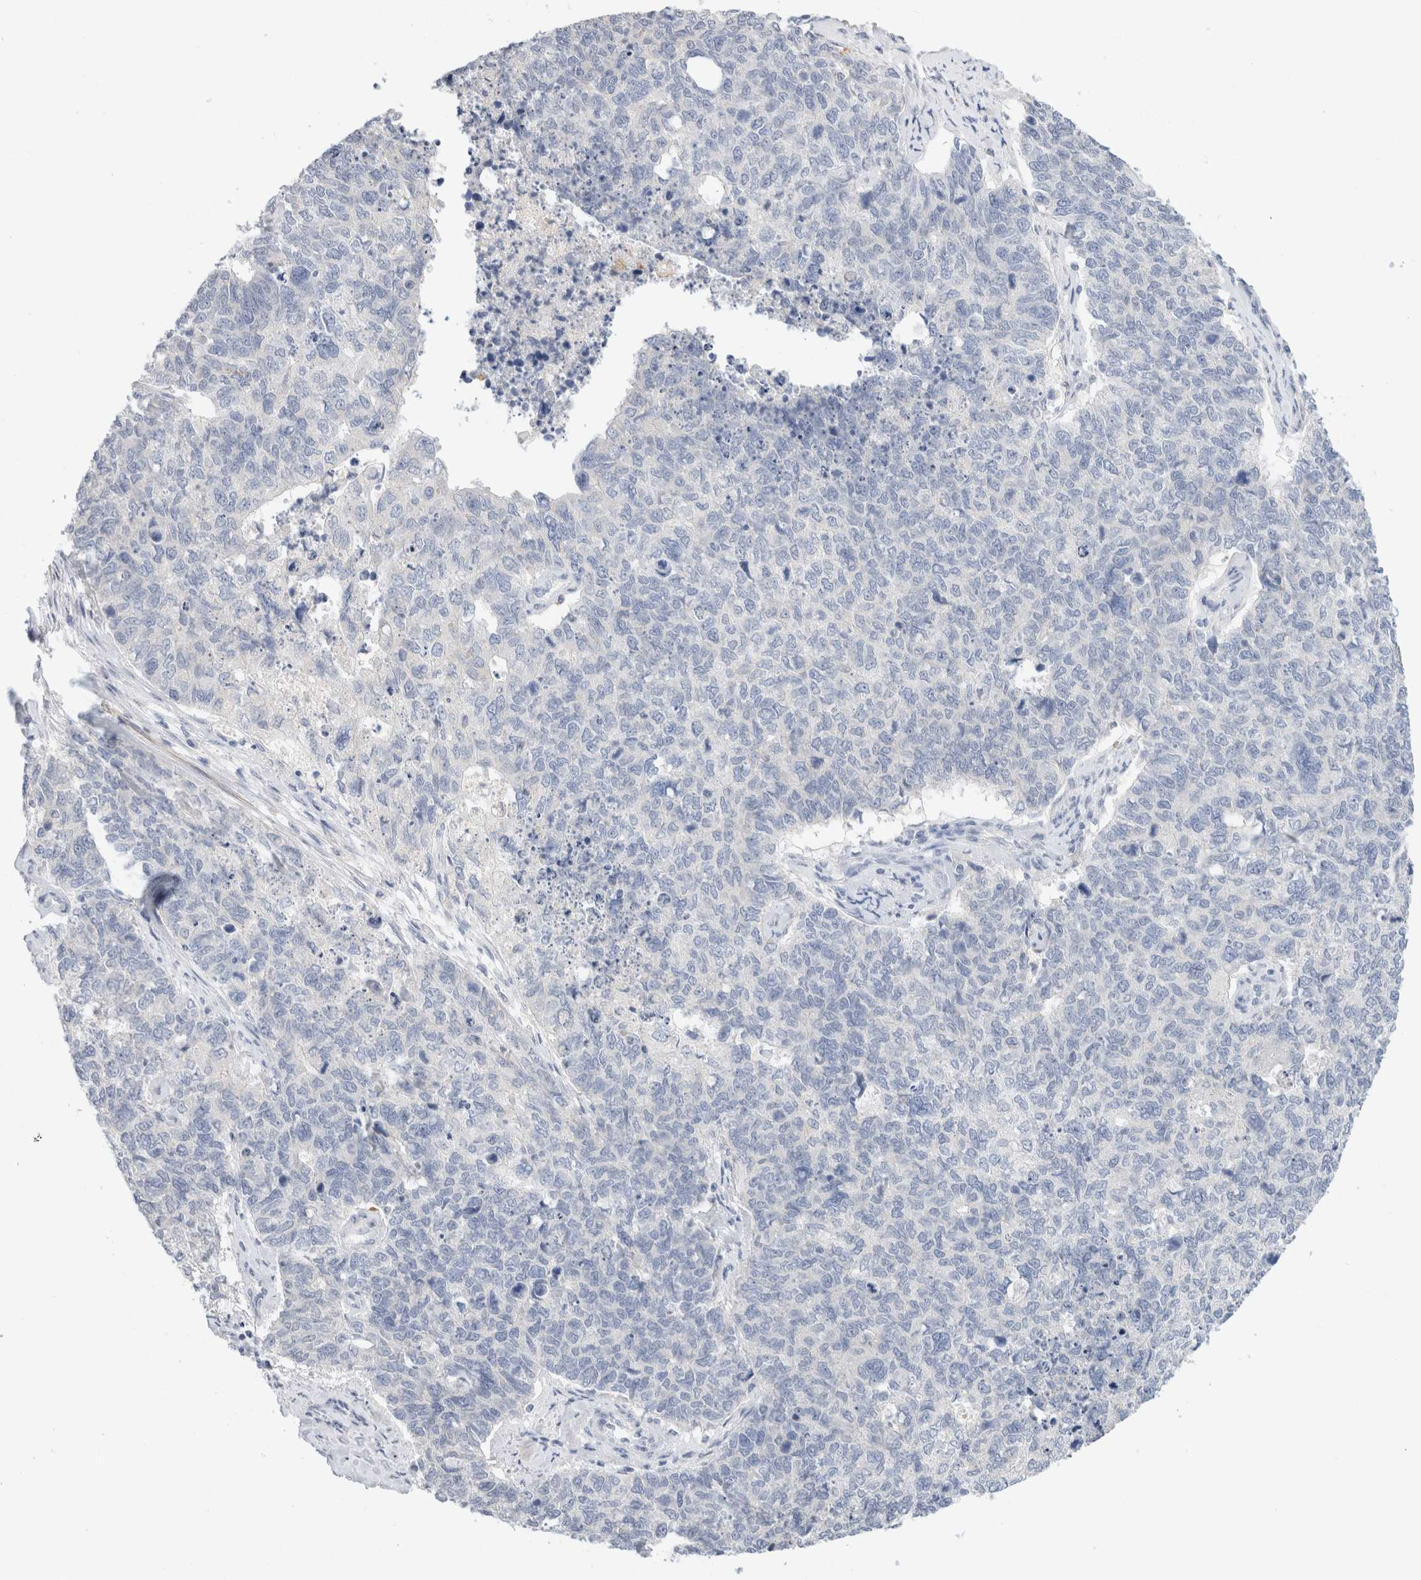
{"staining": {"intensity": "negative", "quantity": "none", "location": "none"}, "tissue": "cervical cancer", "cell_type": "Tumor cells", "image_type": "cancer", "snomed": [{"axis": "morphology", "description": "Squamous cell carcinoma, NOS"}, {"axis": "topography", "description": "Cervix"}], "caption": "Immunohistochemistry (IHC) photomicrograph of cervical cancer stained for a protein (brown), which reveals no positivity in tumor cells.", "gene": "ADAM30", "patient": {"sex": "female", "age": 63}}